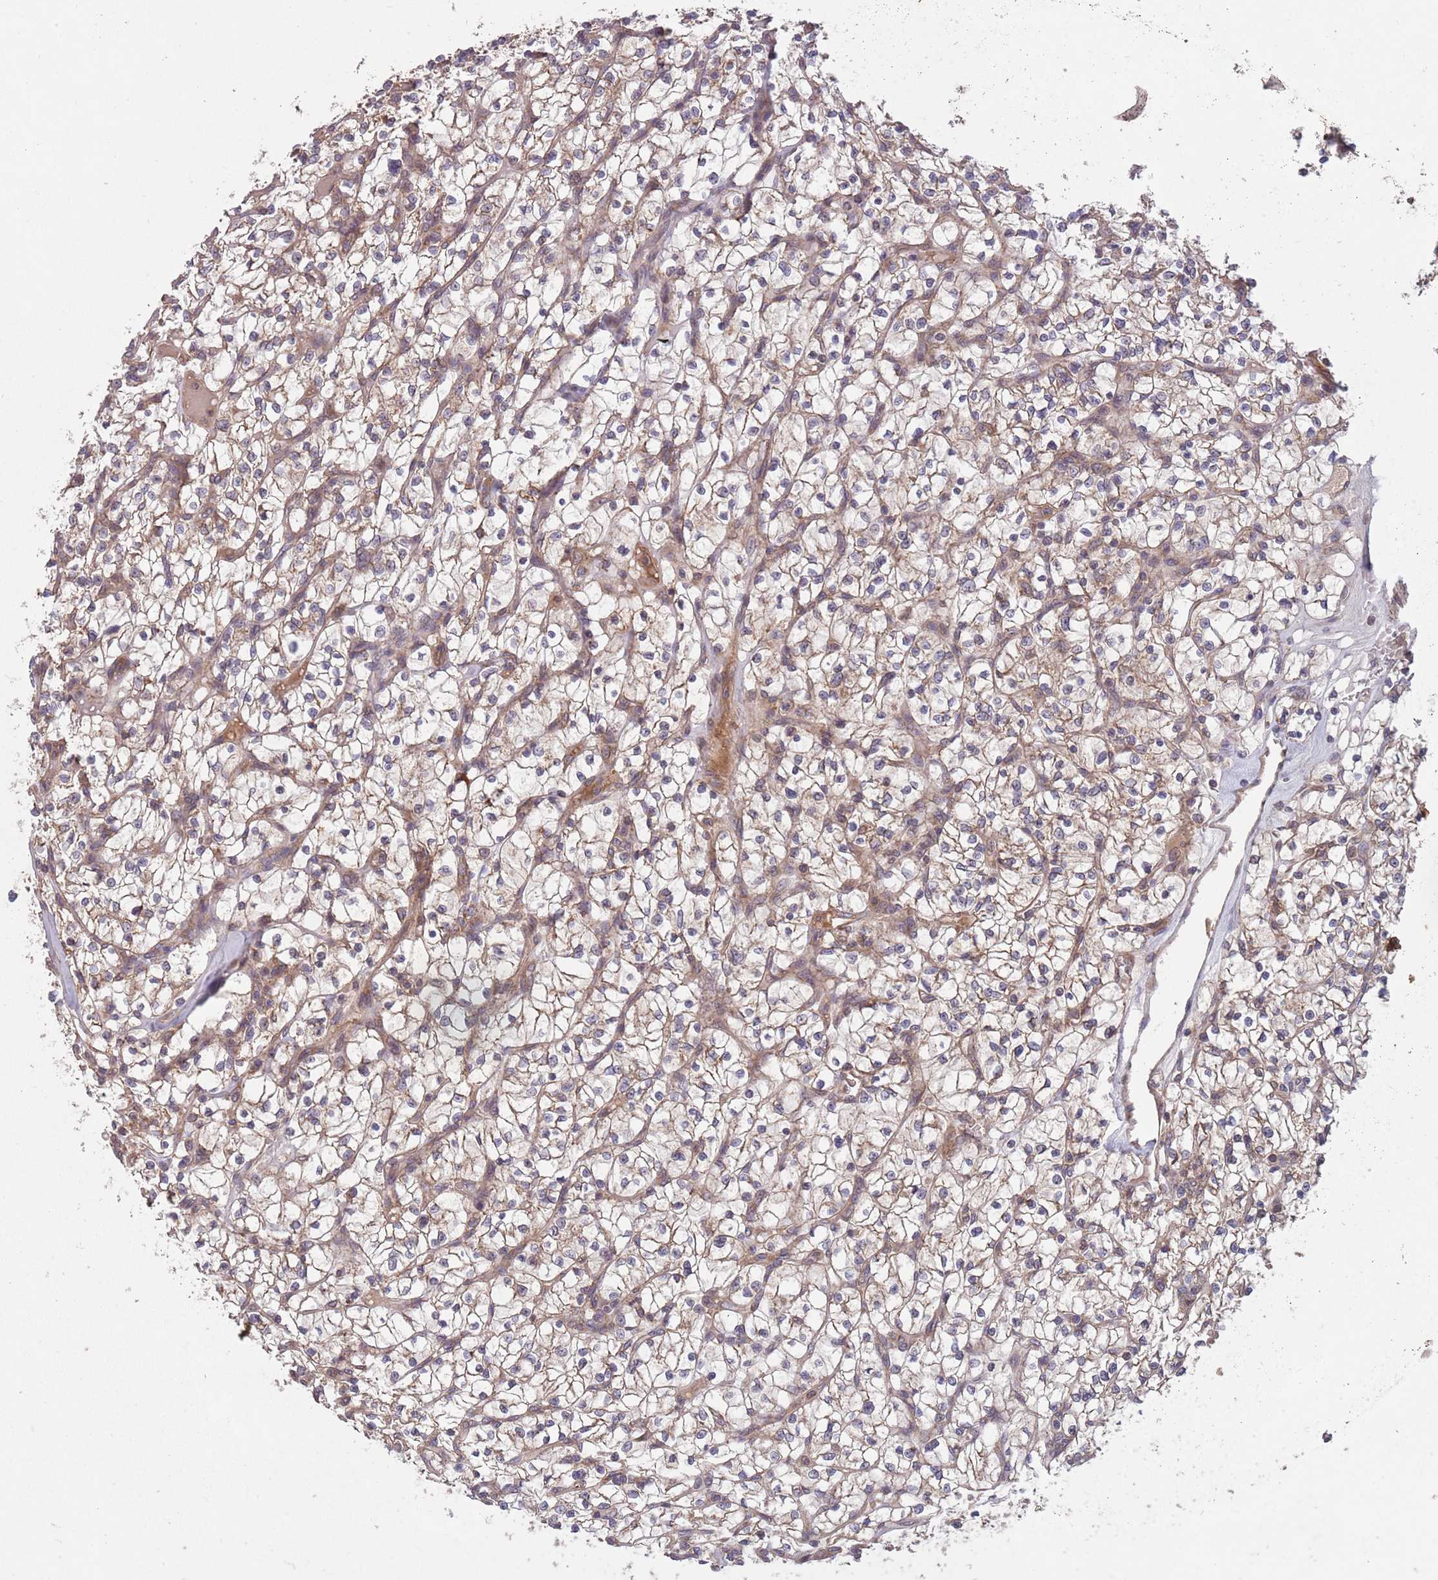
{"staining": {"intensity": "weak", "quantity": ">75%", "location": "cytoplasmic/membranous"}, "tissue": "renal cancer", "cell_type": "Tumor cells", "image_type": "cancer", "snomed": [{"axis": "morphology", "description": "Adenocarcinoma, NOS"}, {"axis": "topography", "description": "Kidney"}], "caption": "This is an image of IHC staining of adenocarcinoma (renal), which shows weak positivity in the cytoplasmic/membranous of tumor cells.", "gene": "MFNG", "patient": {"sex": "female", "age": 64}}